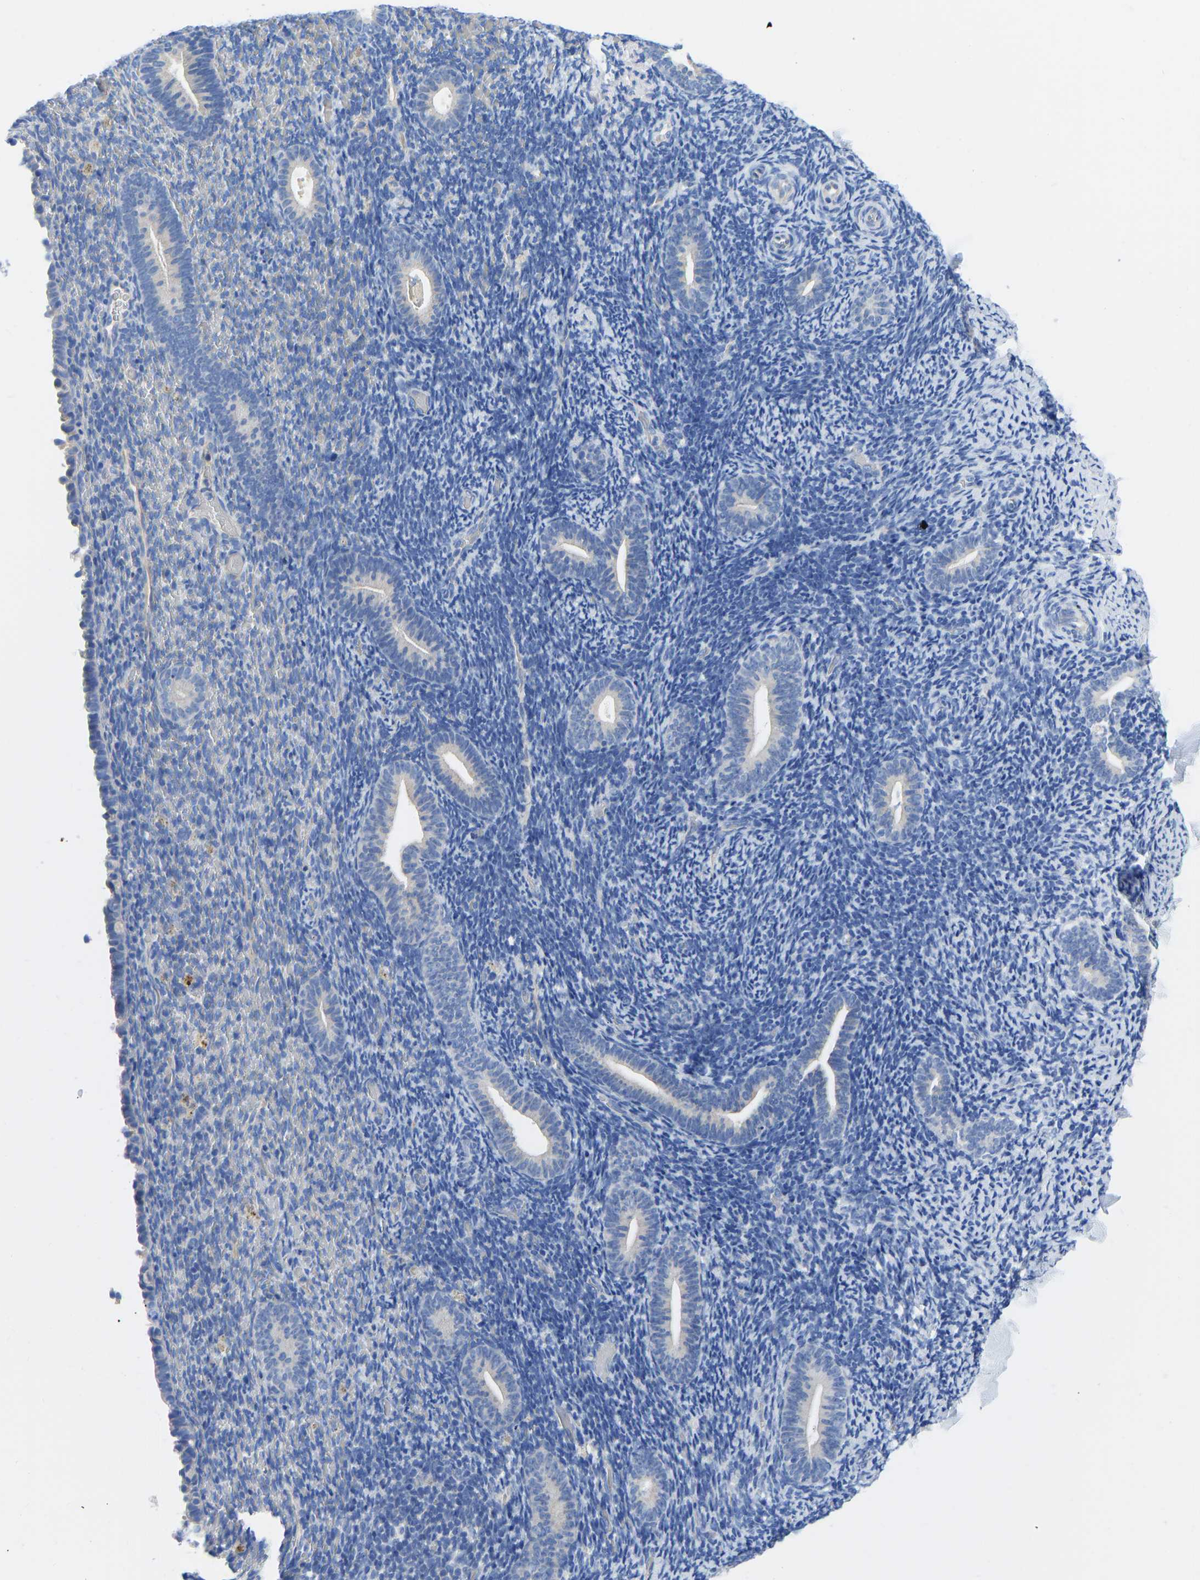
{"staining": {"intensity": "negative", "quantity": "none", "location": "none"}, "tissue": "endometrium", "cell_type": "Cells in endometrial stroma", "image_type": "normal", "snomed": [{"axis": "morphology", "description": "Normal tissue, NOS"}, {"axis": "topography", "description": "Endometrium"}], "caption": "A high-resolution histopathology image shows immunohistochemistry staining of unremarkable endometrium, which demonstrates no significant expression in cells in endometrial stroma.", "gene": "CHAD", "patient": {"sex": "female", "age": 51}}